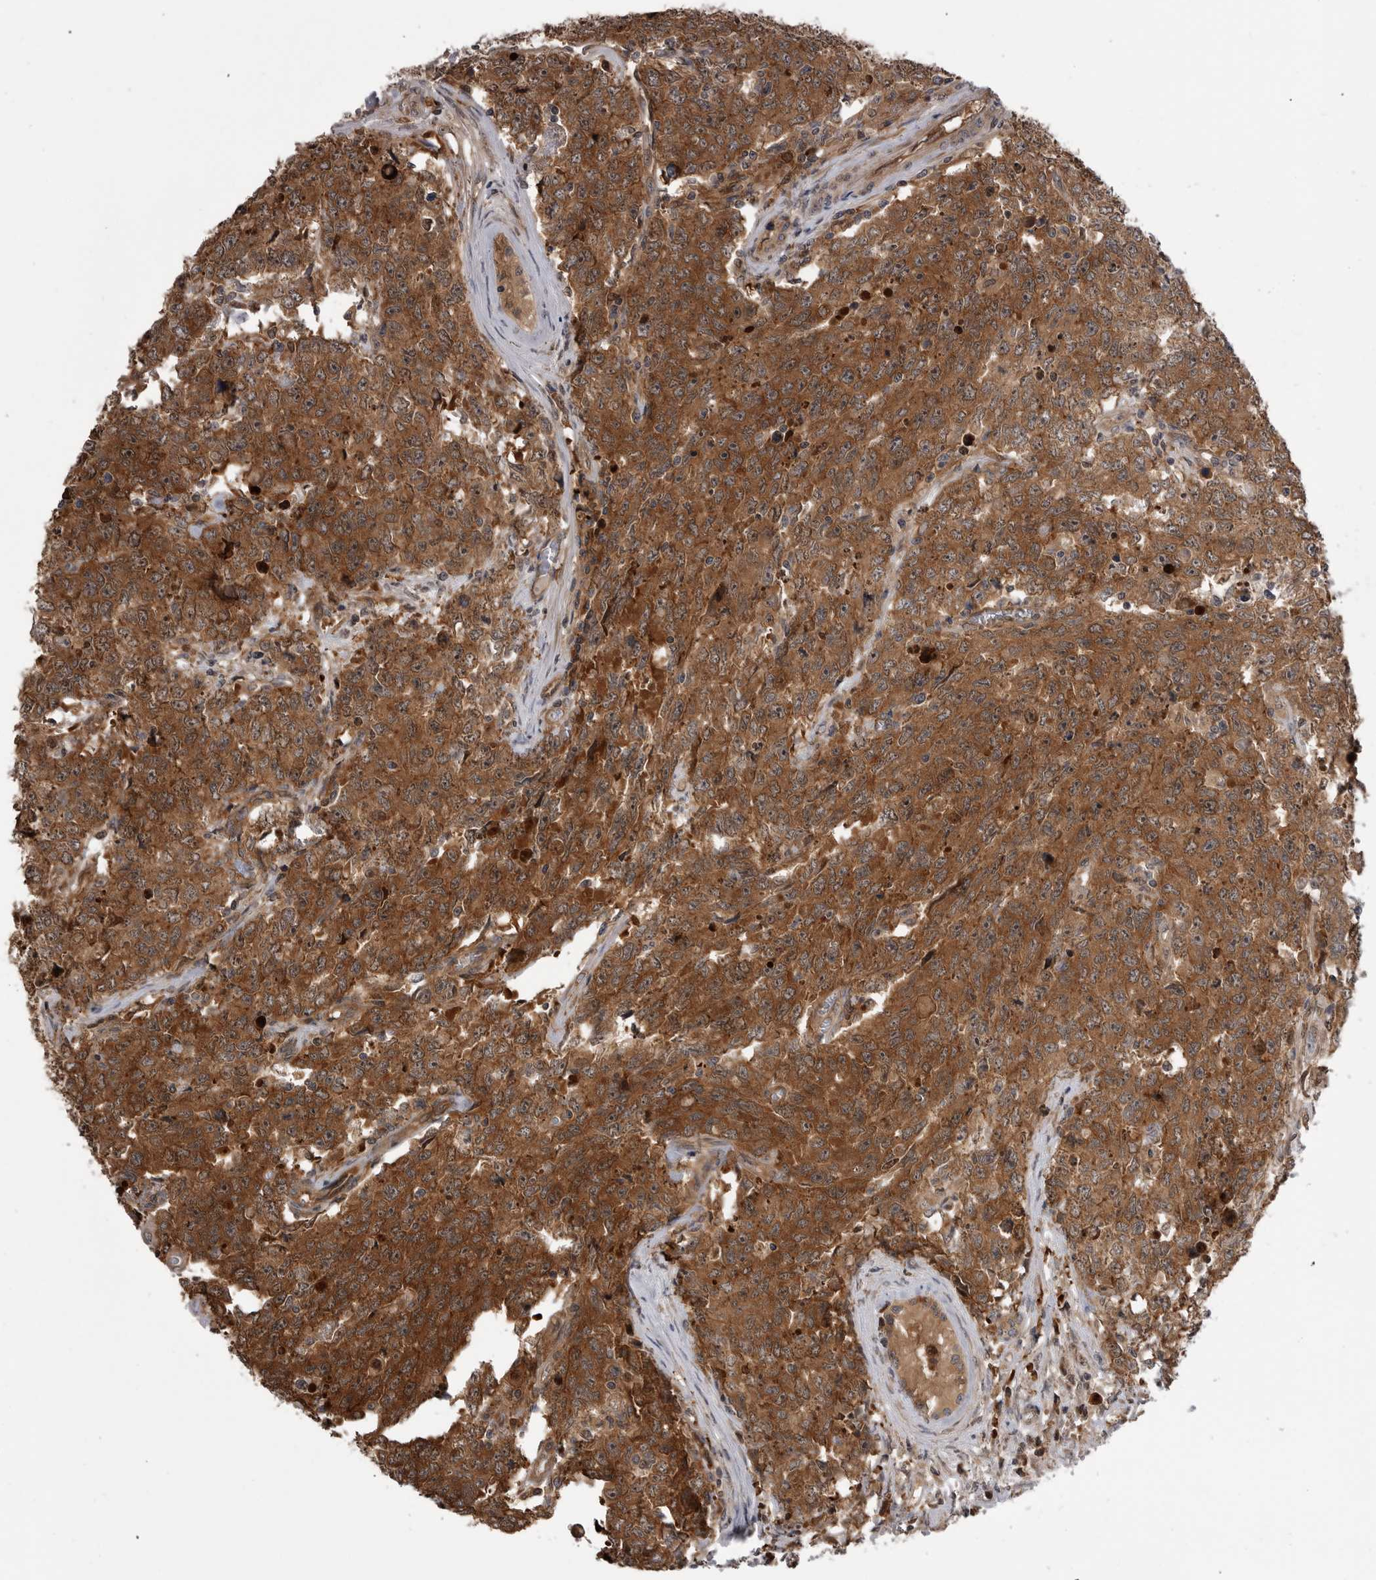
{"staining": {"intensity": "moderate", "quantity": ">75%", "location": "cytoplasmic/membranous,nuclear"}, "tissue": "testis cancer", "cell_type": "Tumor cells", "image_type": "cancer", "snomed": [{"axis": "morphology", "description": "Carcinoma, Embryonal, NOS"}, {"axis": "topography", "description": "Testis"}], "caption": "Testis cancer (embryonal carcinoma) tissue shows moderate cytoplasmic/membranous and nuclear positivity in about >75% of tumor cells, visualized by immunohistochemistry. (DAB IHC, brown staining for protein, blue staining for nuclei).", "gene": "RAB3GAP2", "patient": {"sex": "male", "age": 28}}